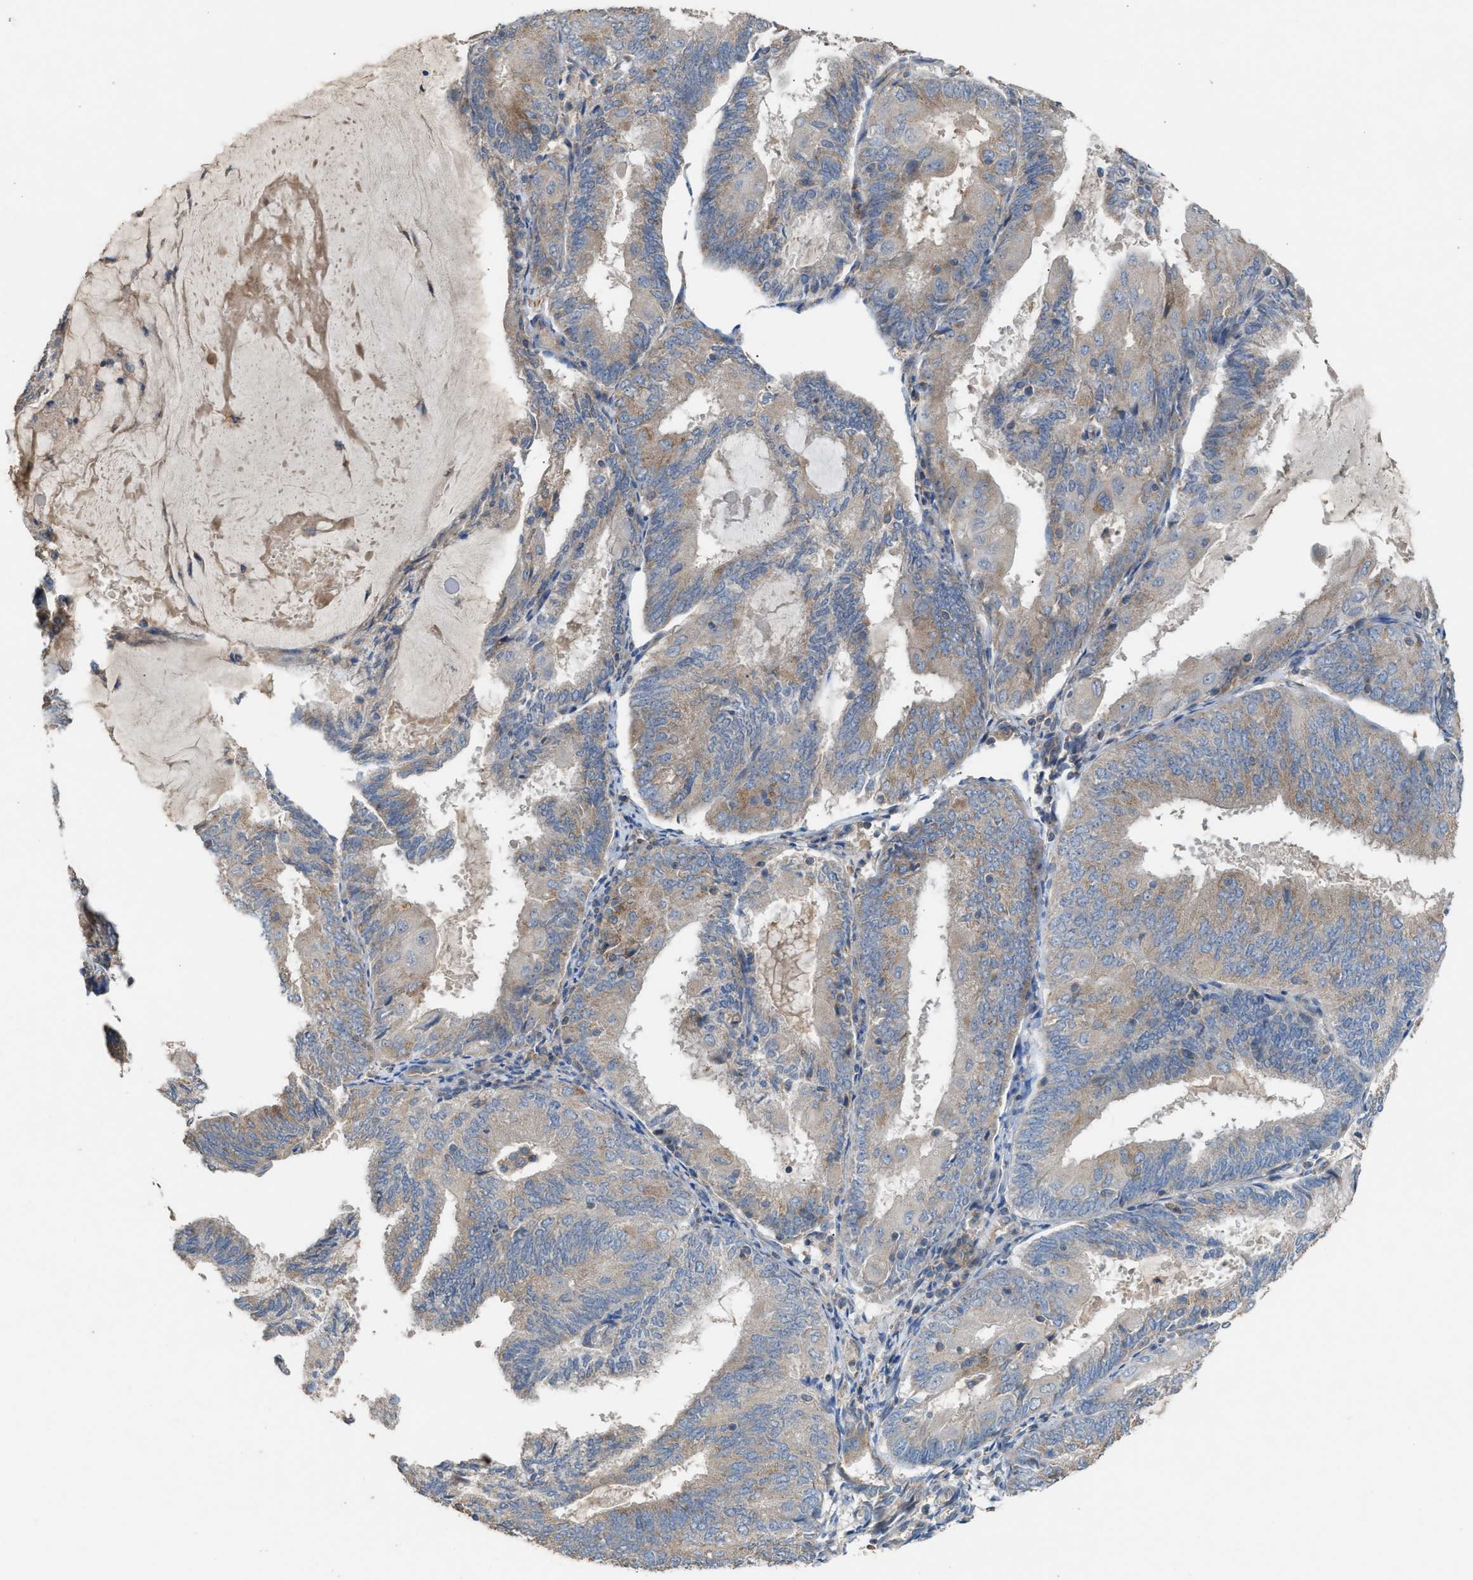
{"staining": {"intensity": "weak", "quantity": "25%-75%", "location": "cytoplasmic/membranous"}, "tissue": "endometrial cancer", "cell_type": "Tumor cells", "image_type": "cancer", "snomed": [{"axis": "morphology", "description": "Adenocarcinoma, NOS"}, {"axis": "topography", "description": "Endometrium"}], "caption": "Weak cytoplasmic/membranous positivity is appreciated in approximately 25%-75% of tumor cells in endometrial cancer (adenocarcinoma).", "gene": "TPK1", "patient": {"sex": "female", "age": 81}}